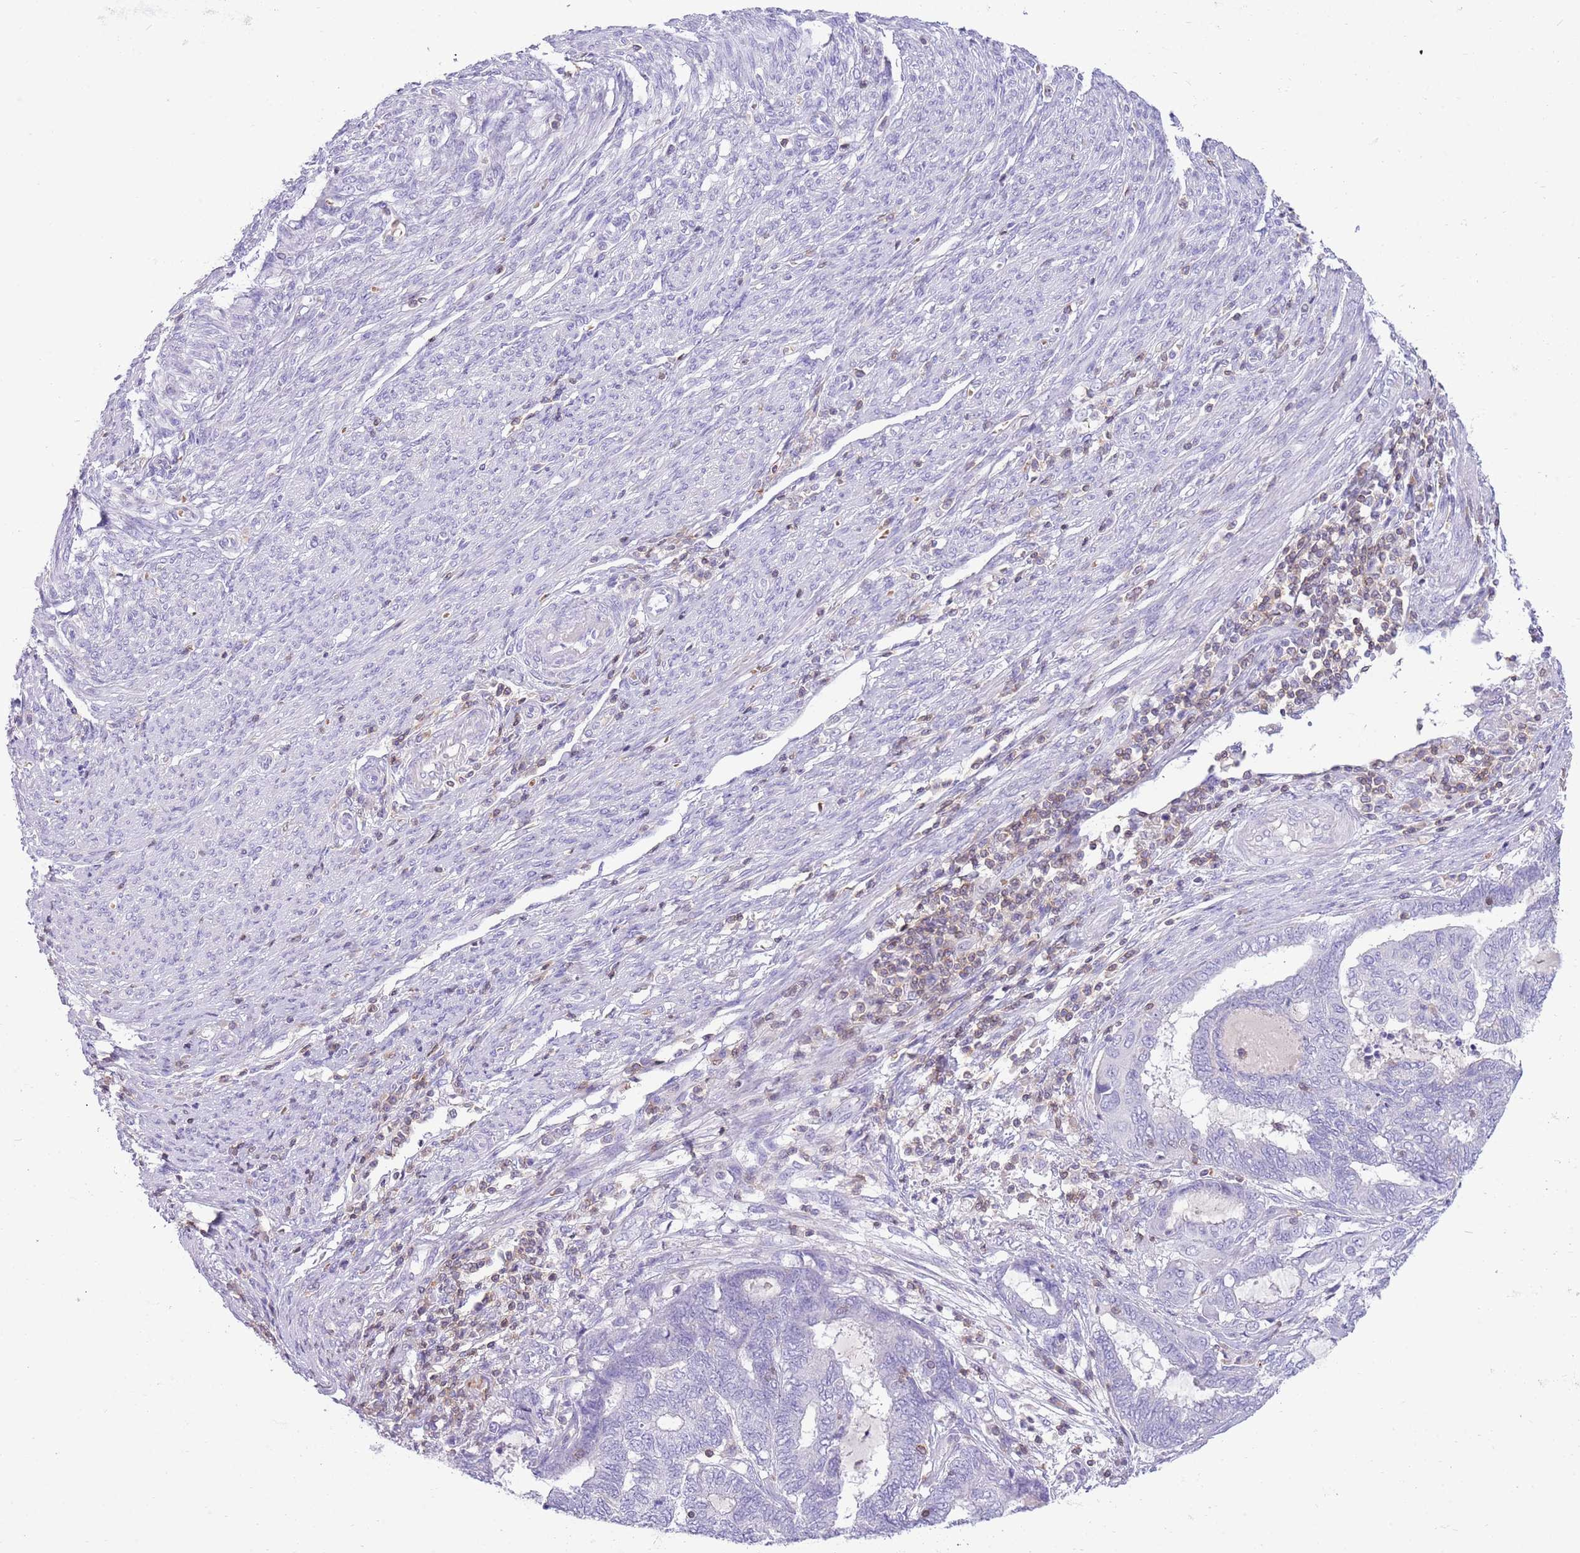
{"staining": {"intensity": "negative", "quantity": "none", "location": "none"}, "tissue": "endometrial cancer", "cell_type": "Tumor cells", "image_type": "cancer", "snomed": [{"axis": "morphology", "description": "Adenocarcinoma, NOS"}, {"axis": "topography", "description": "Uterus"}, {"axis": "topography", "description": "Endometrium"}], "caption": "This micrograph is of endometrial adenocarcinoma stained with immunohistochemistry to label a protein in brown with the nuclei are counter-stained blue. There is no positivity in tumor cells.", "gene": "OR4Q3", "patient": {"sex": "female", "age": 70}}